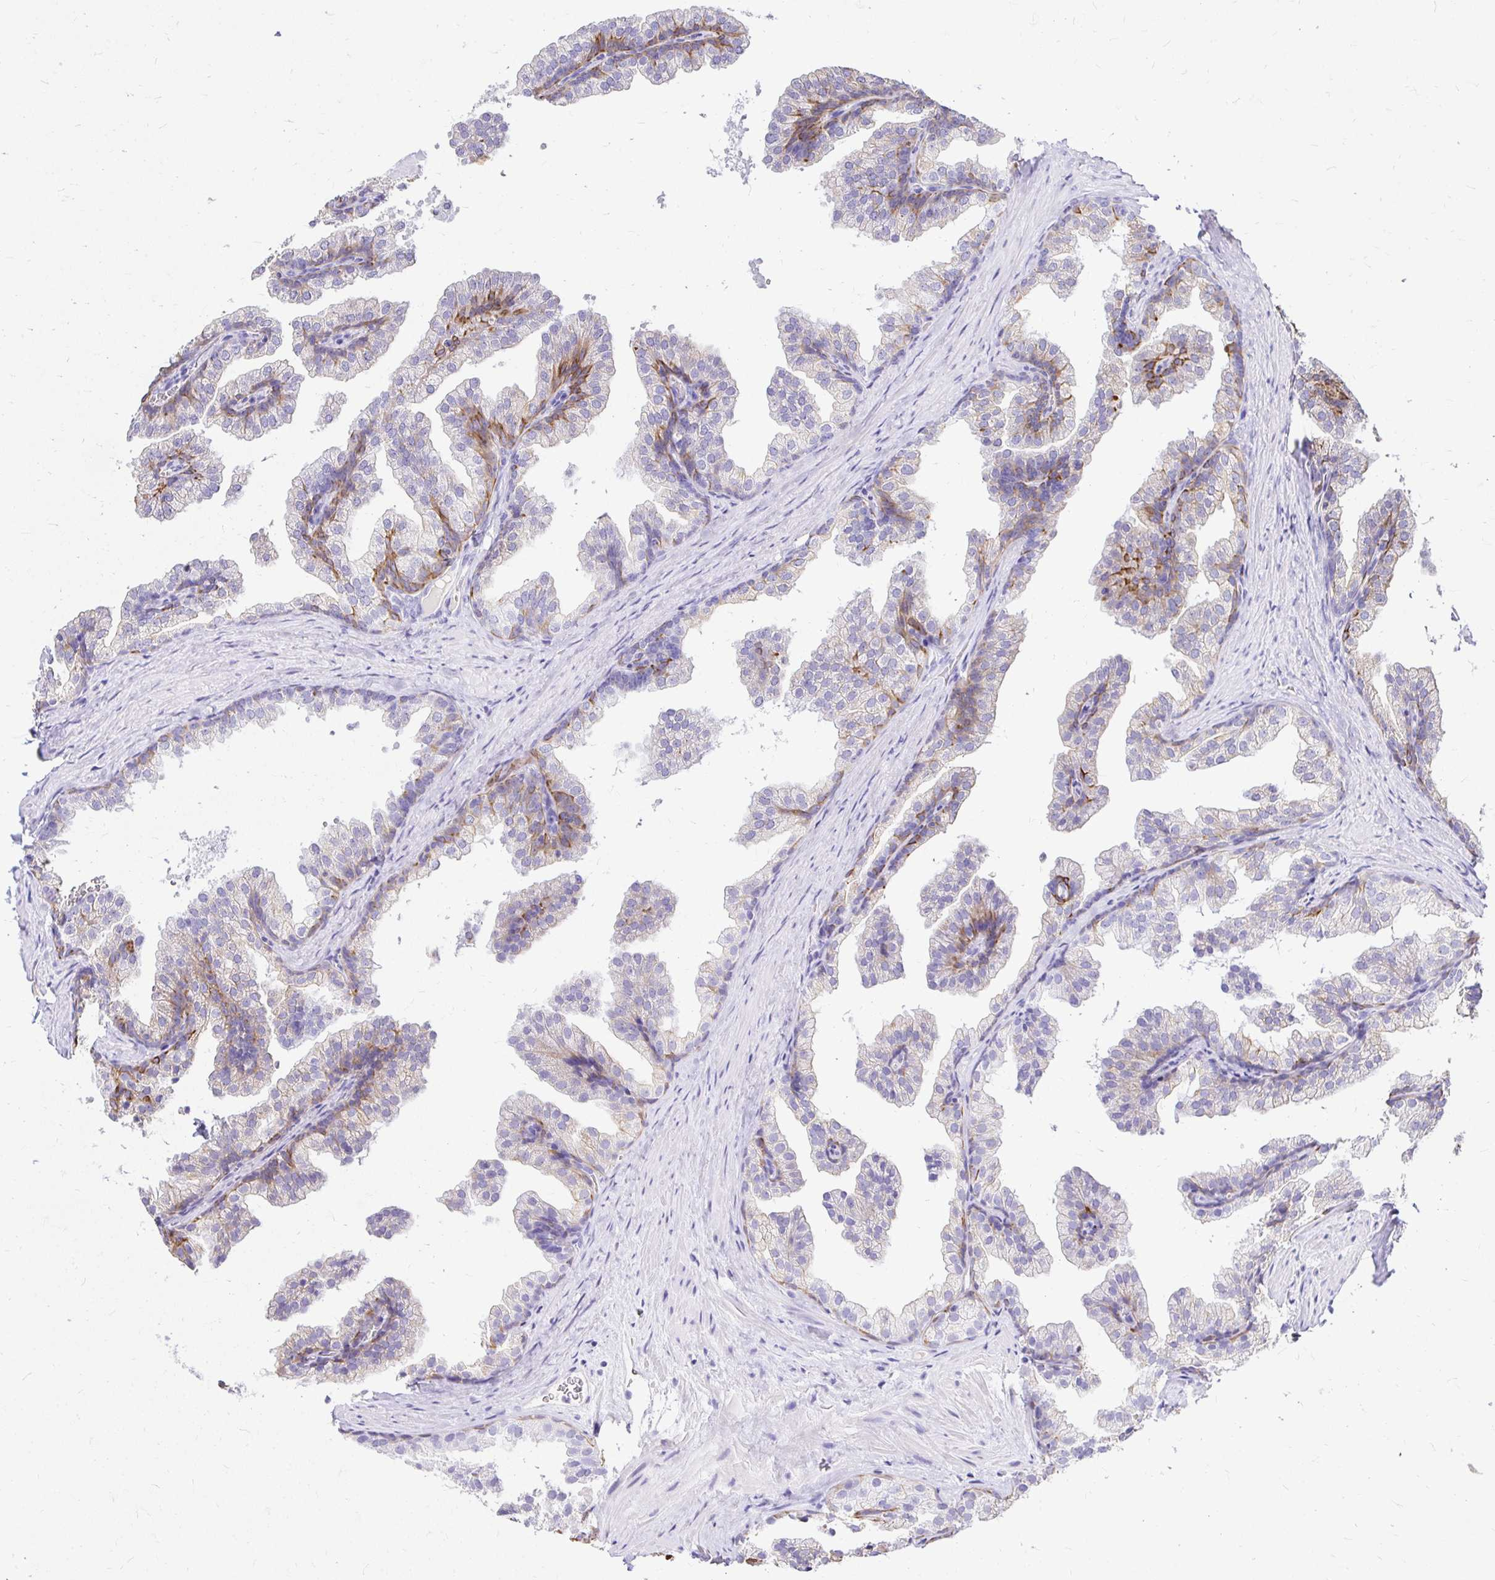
{"staining": {"intensity": "moderate", "quantity": "25%-75%", "location": "cytoplasmic/membranous"}, "tissue": "prostate", "cell_type": "Glandular cells", "image_type": "normal", "snomed": [{"axis": "morphology", "description": "Normal tissue, NOS"}, {"axis": "topography", "description": "Prostate"}], "caption": "This is an image of IHC staining of normal prostate, which shows moderate expression in the cytoplasmic/membranous of glandular cells.", "gene": "TAF1D", "patient": {"sex": "male", "age": 37}}